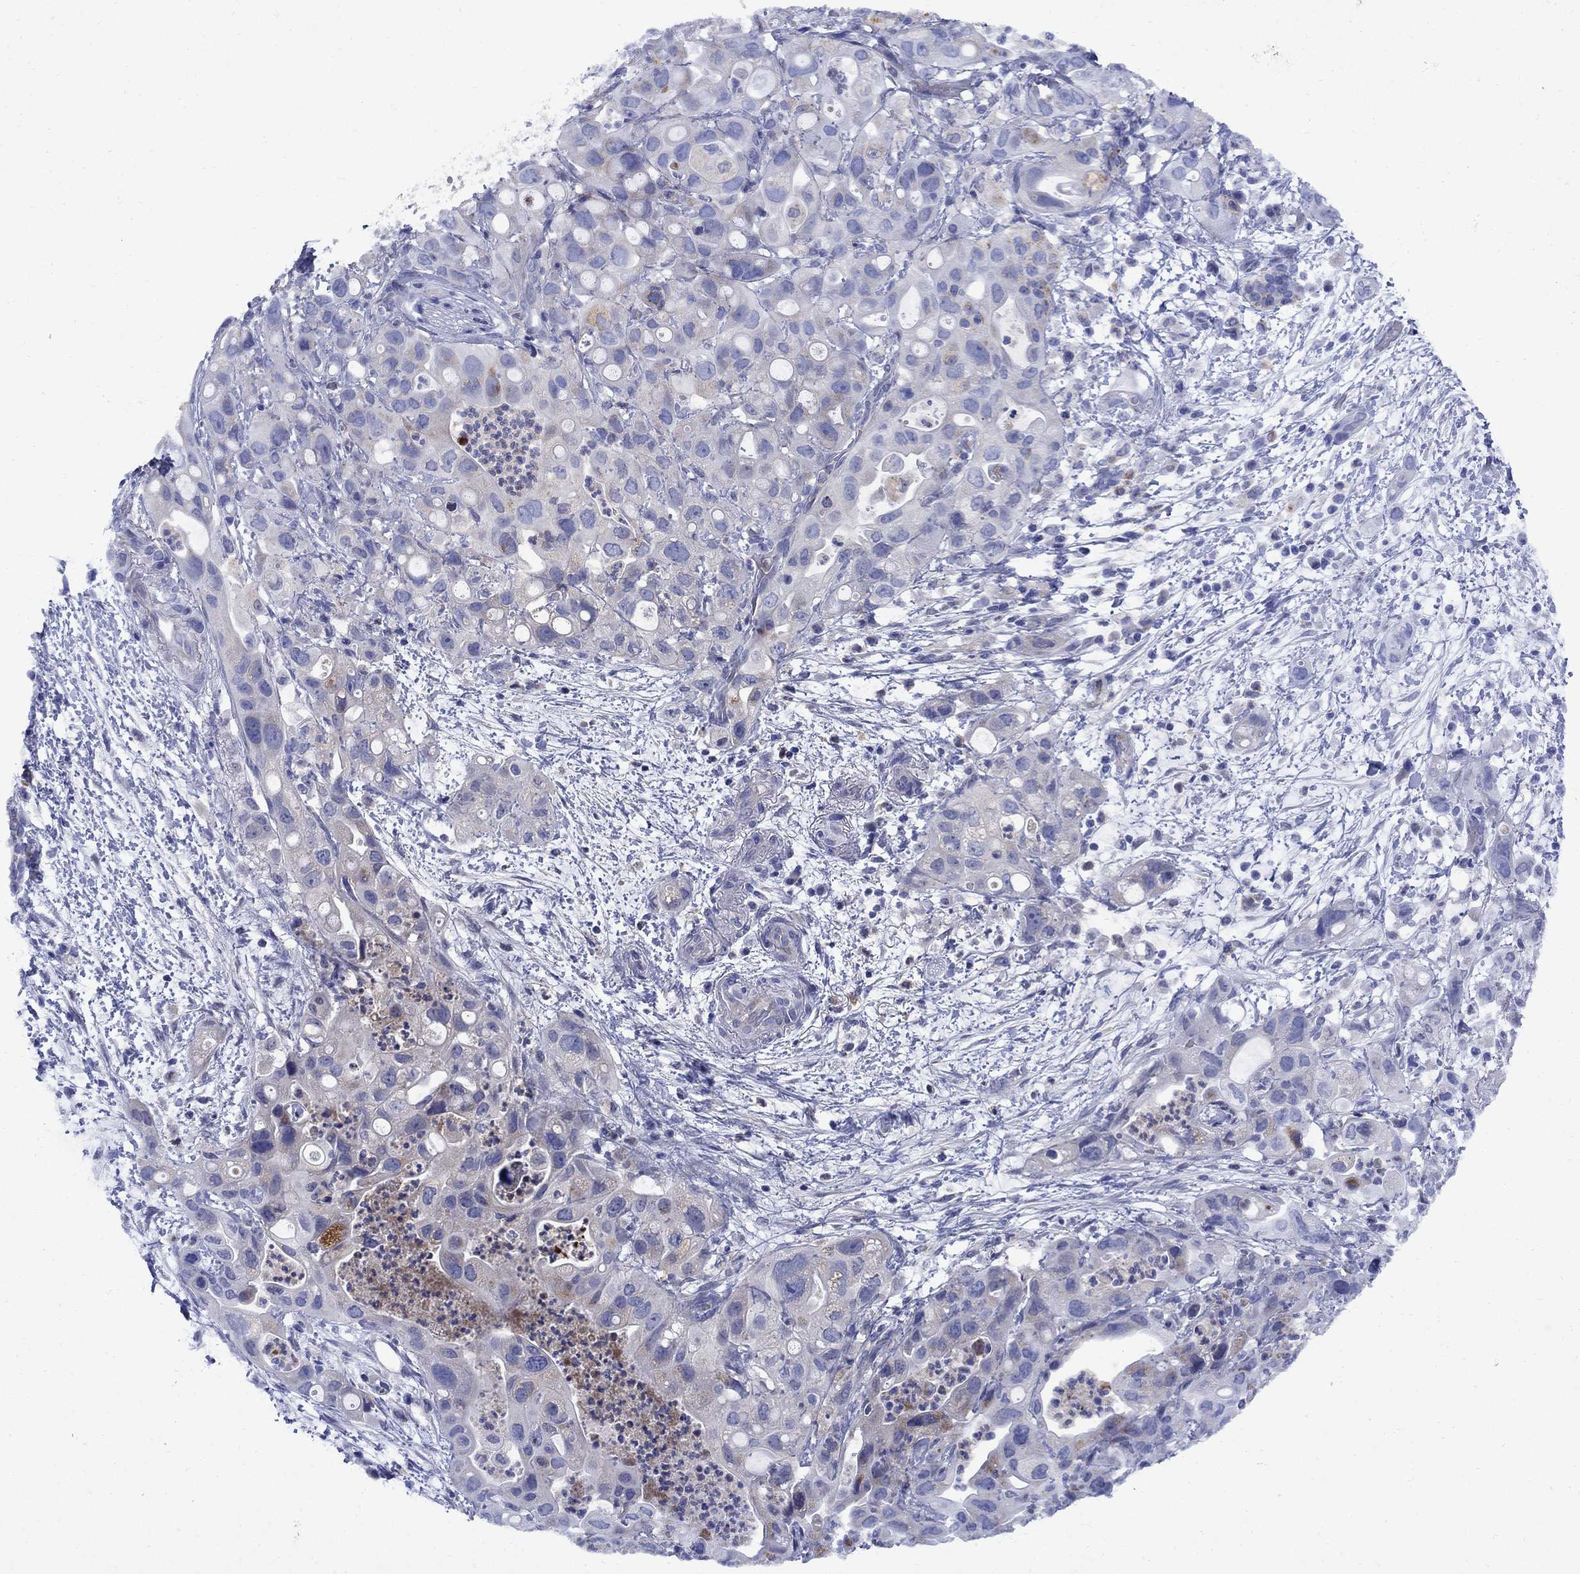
{"staining": {"intensity": "moderate", "quantity": "<25%", "location": "cytoplasmic/membranous"}, "tissue": "pancreatic cancer", "cell_type": "Tumor cells", "image_type": "cancer", "snomed": [{"axis": "morphology", "description": "Adenocarcinoma, NOS"}, {"axis": "topography", "description": "Pancreas"}], "caption": "High-magnification brightfield microscopy of pancreatic adenocarcinoma stained with DAB (brown) and counterstained with hematoxylin (blue). tumor cells exhibit moderate cytoplasmic/membranous positivity is present in approximately<25% of cells.", "gene": "STAB2", "patient": {"sex": "female", "age": 72}}